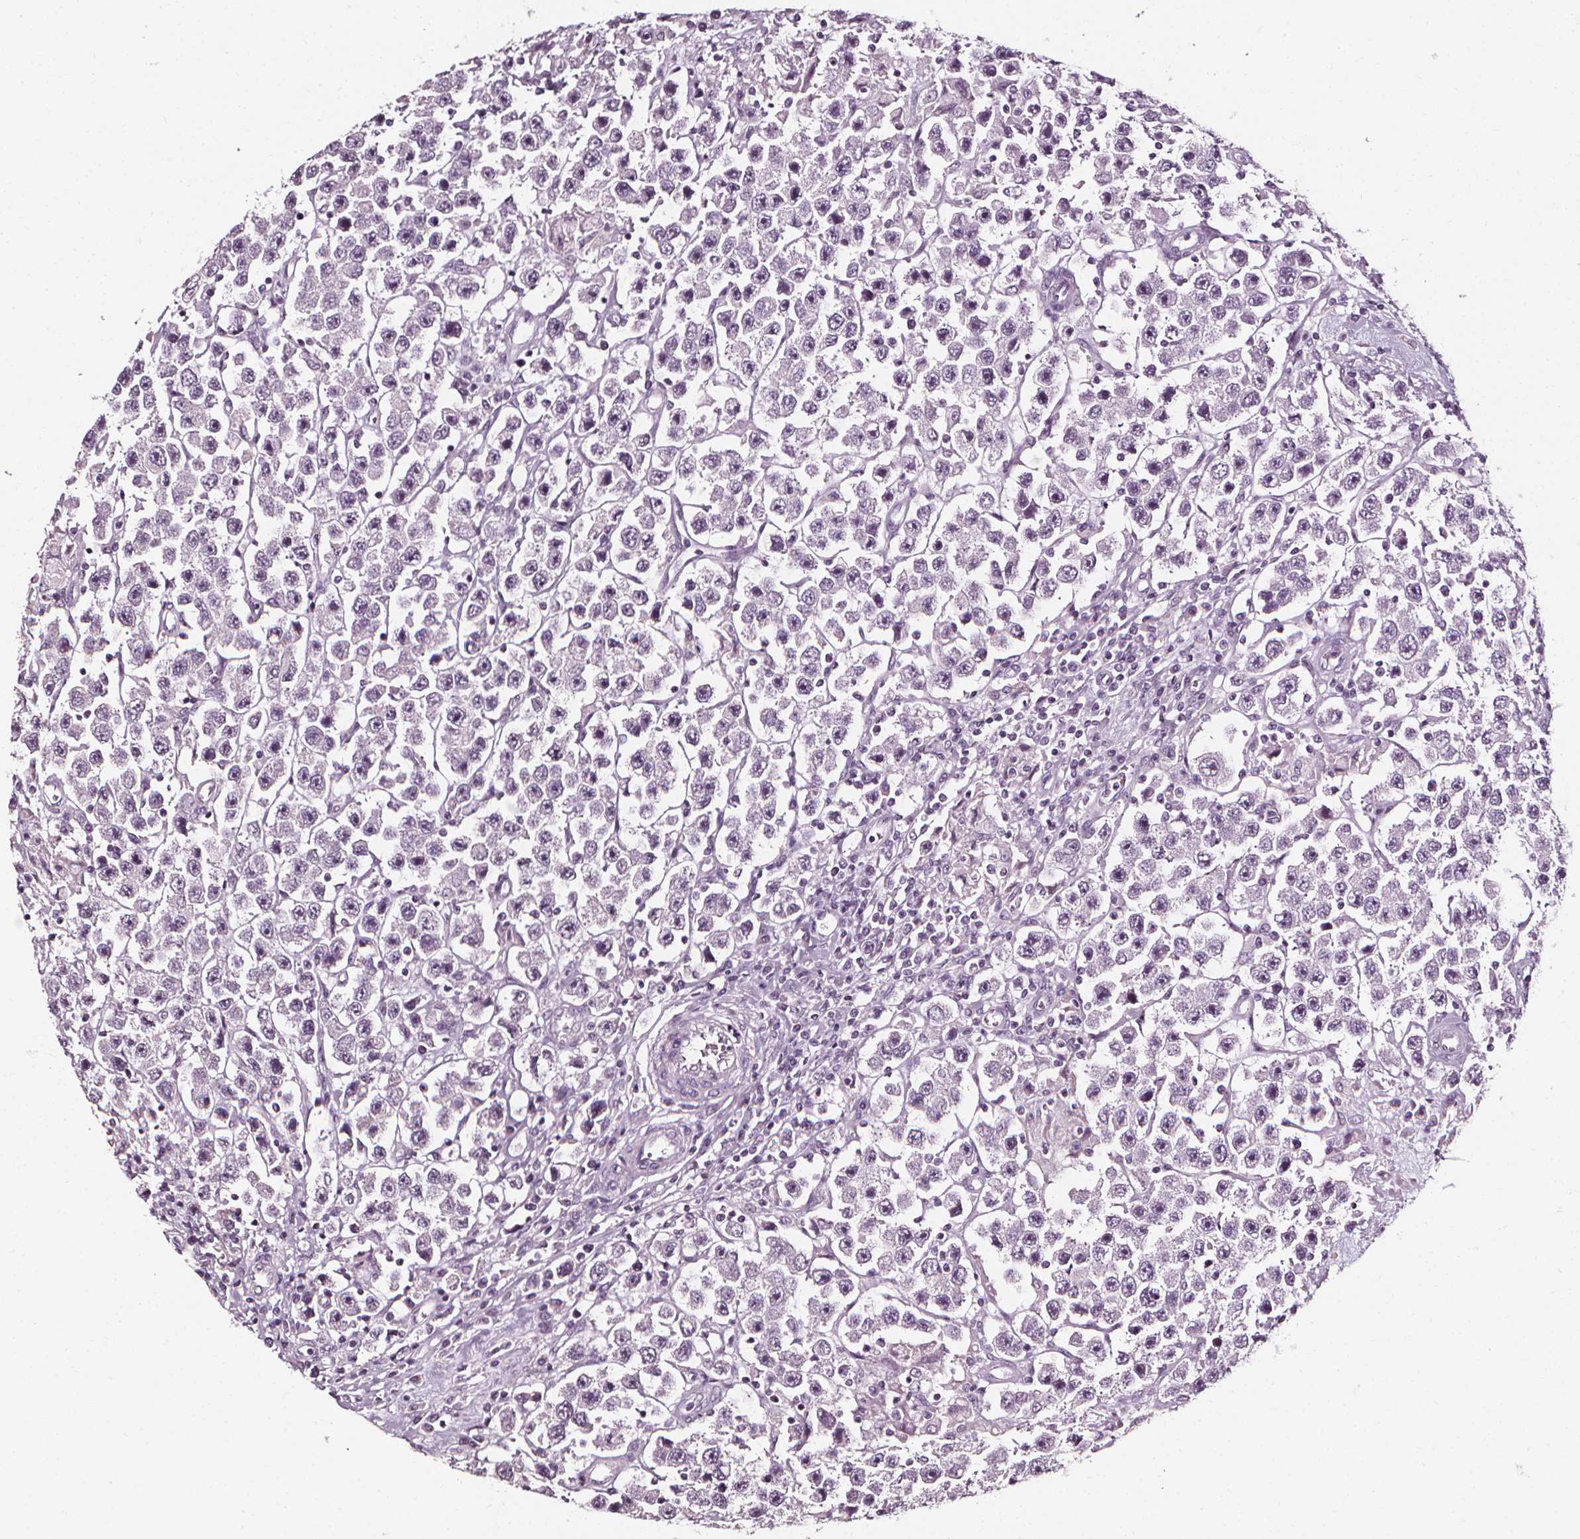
{"staining": {"intensity": "negative", "quantity": "none", "location": "none"}, "tissue": "testis cancer", "cell_type": "Tumor cells", "image_type": "cancer", "snomed": [{"axis": "morphology", "description": "Seminoma, NOS"}, {"axis": "topography", "description": "Testis"}], "caption": "Micrograph shows no significant protein expression in tumor cells of seminoma (testis).", "gene": "DEFA5", "patient": {"sex": "male", "age": 45}}